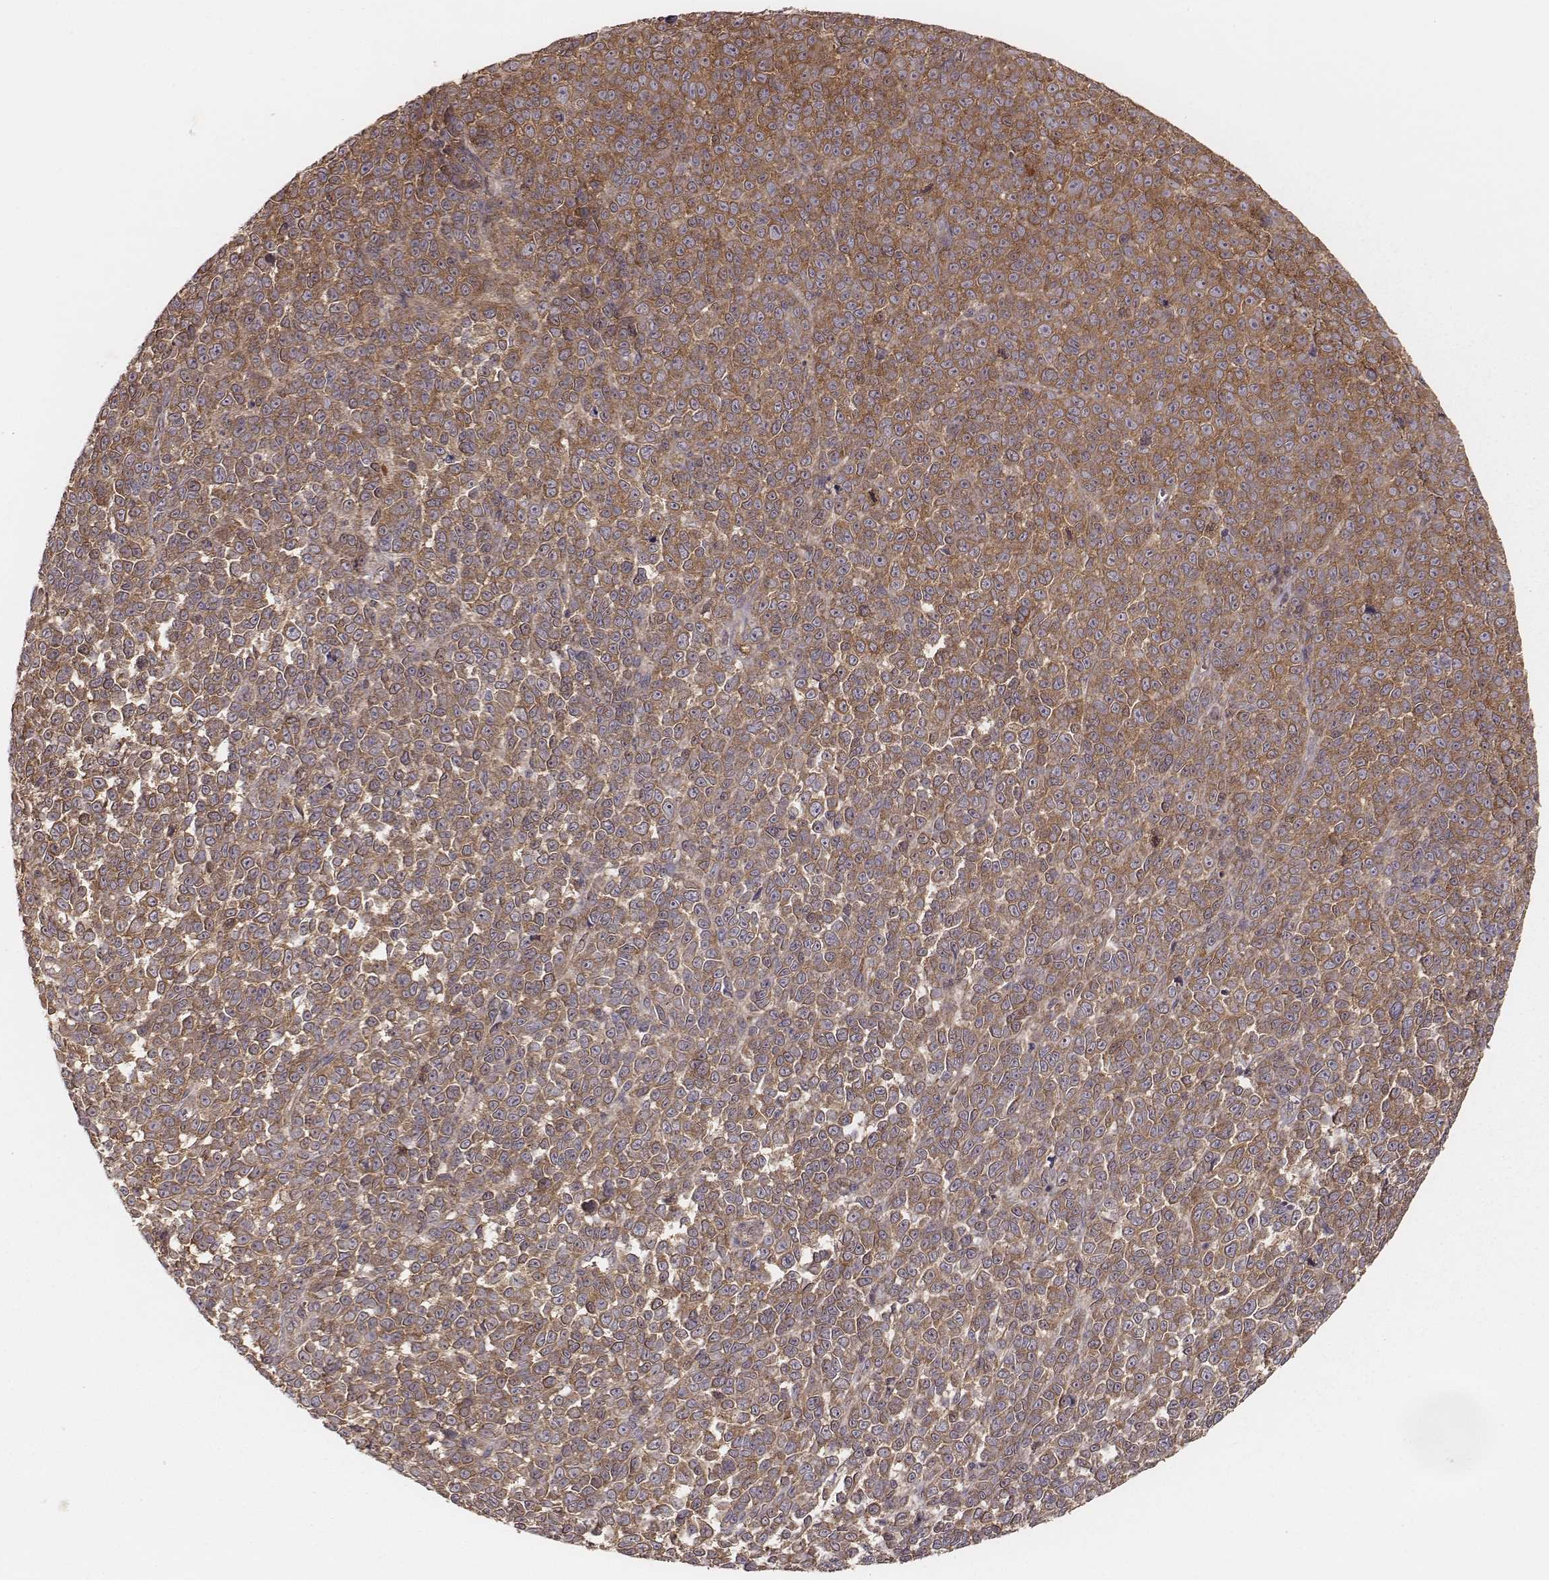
{"staining": {"intensity": "moderate", "quantity": "25%-75%", "location": "cytoplasmic/membranous"}, "tissue": "melanoma", "cell_type": "Tumor cells", "image_type": "cancer", "snomed": [{"axis": "morphology", "description": "Malignant melanoma, NOS"}, {"axis": "topography", "description": "Skin"}], "caption": "DAB (3,3'-diaminobenzidine) immunohistochemical staining of melanoma reveals moderate cytoplasmic/membranous protein positivity in about 25%-75% of tumor cells.", "gene": "CARS1", "patient": {"sex": "female", "age": 95}}